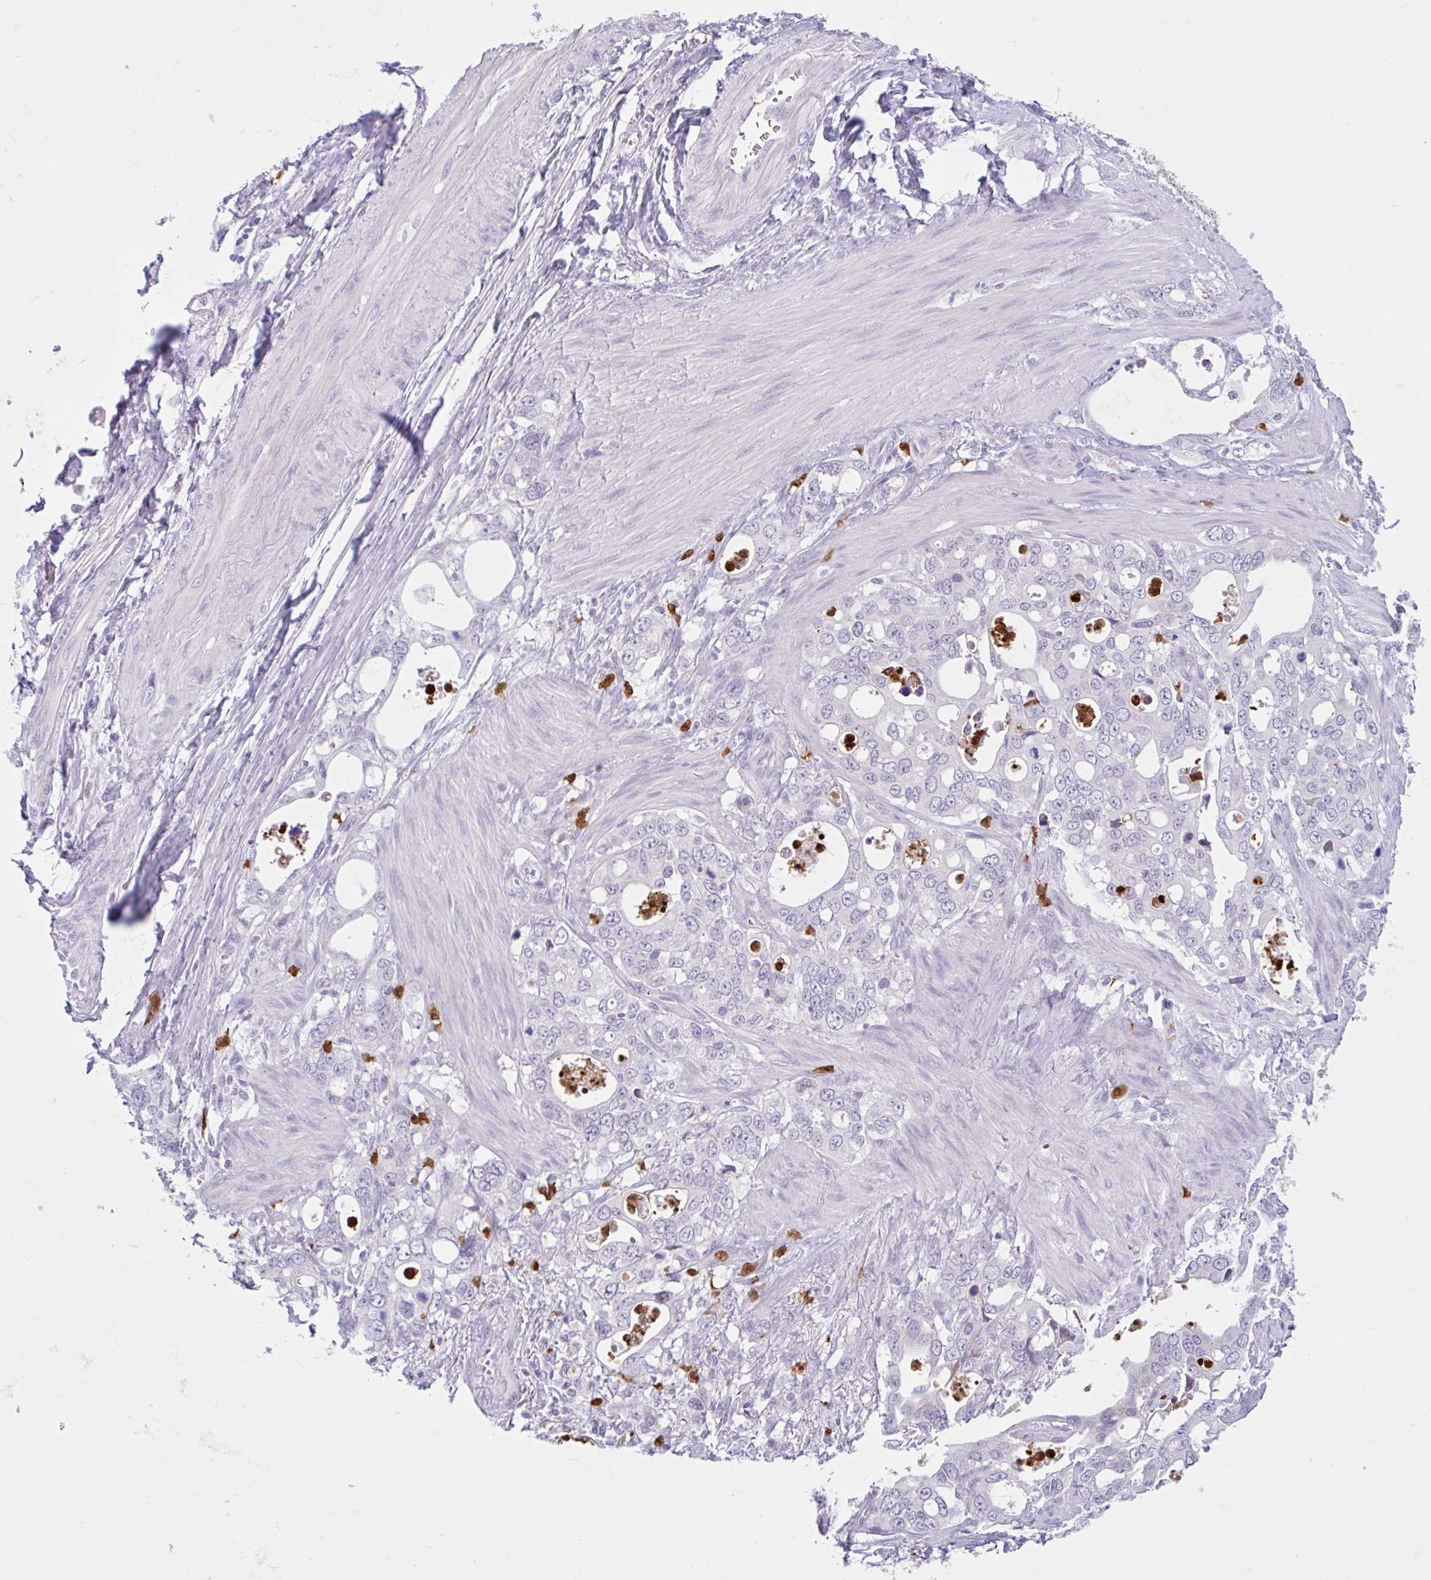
{"staining": {"intensity": "negative", "quantity": "none", "location": "none"}, "tissue": "stomach cancer", "cell_type": "Tumor cells", "image_type": "cancer", "snomed": [{"axis": "morphology", "description": "Adenocarcinoma, NOS"}, {"axis": "topography", "description": "Stomach, upper"}], "caption": "High power microscopy image of an immunohistochemistry photomicrograph of stomach cancer, revealing no significant expression in tumor cells.", "gene": "CEP120", "patient": {"sex": "male", "age": 74}}